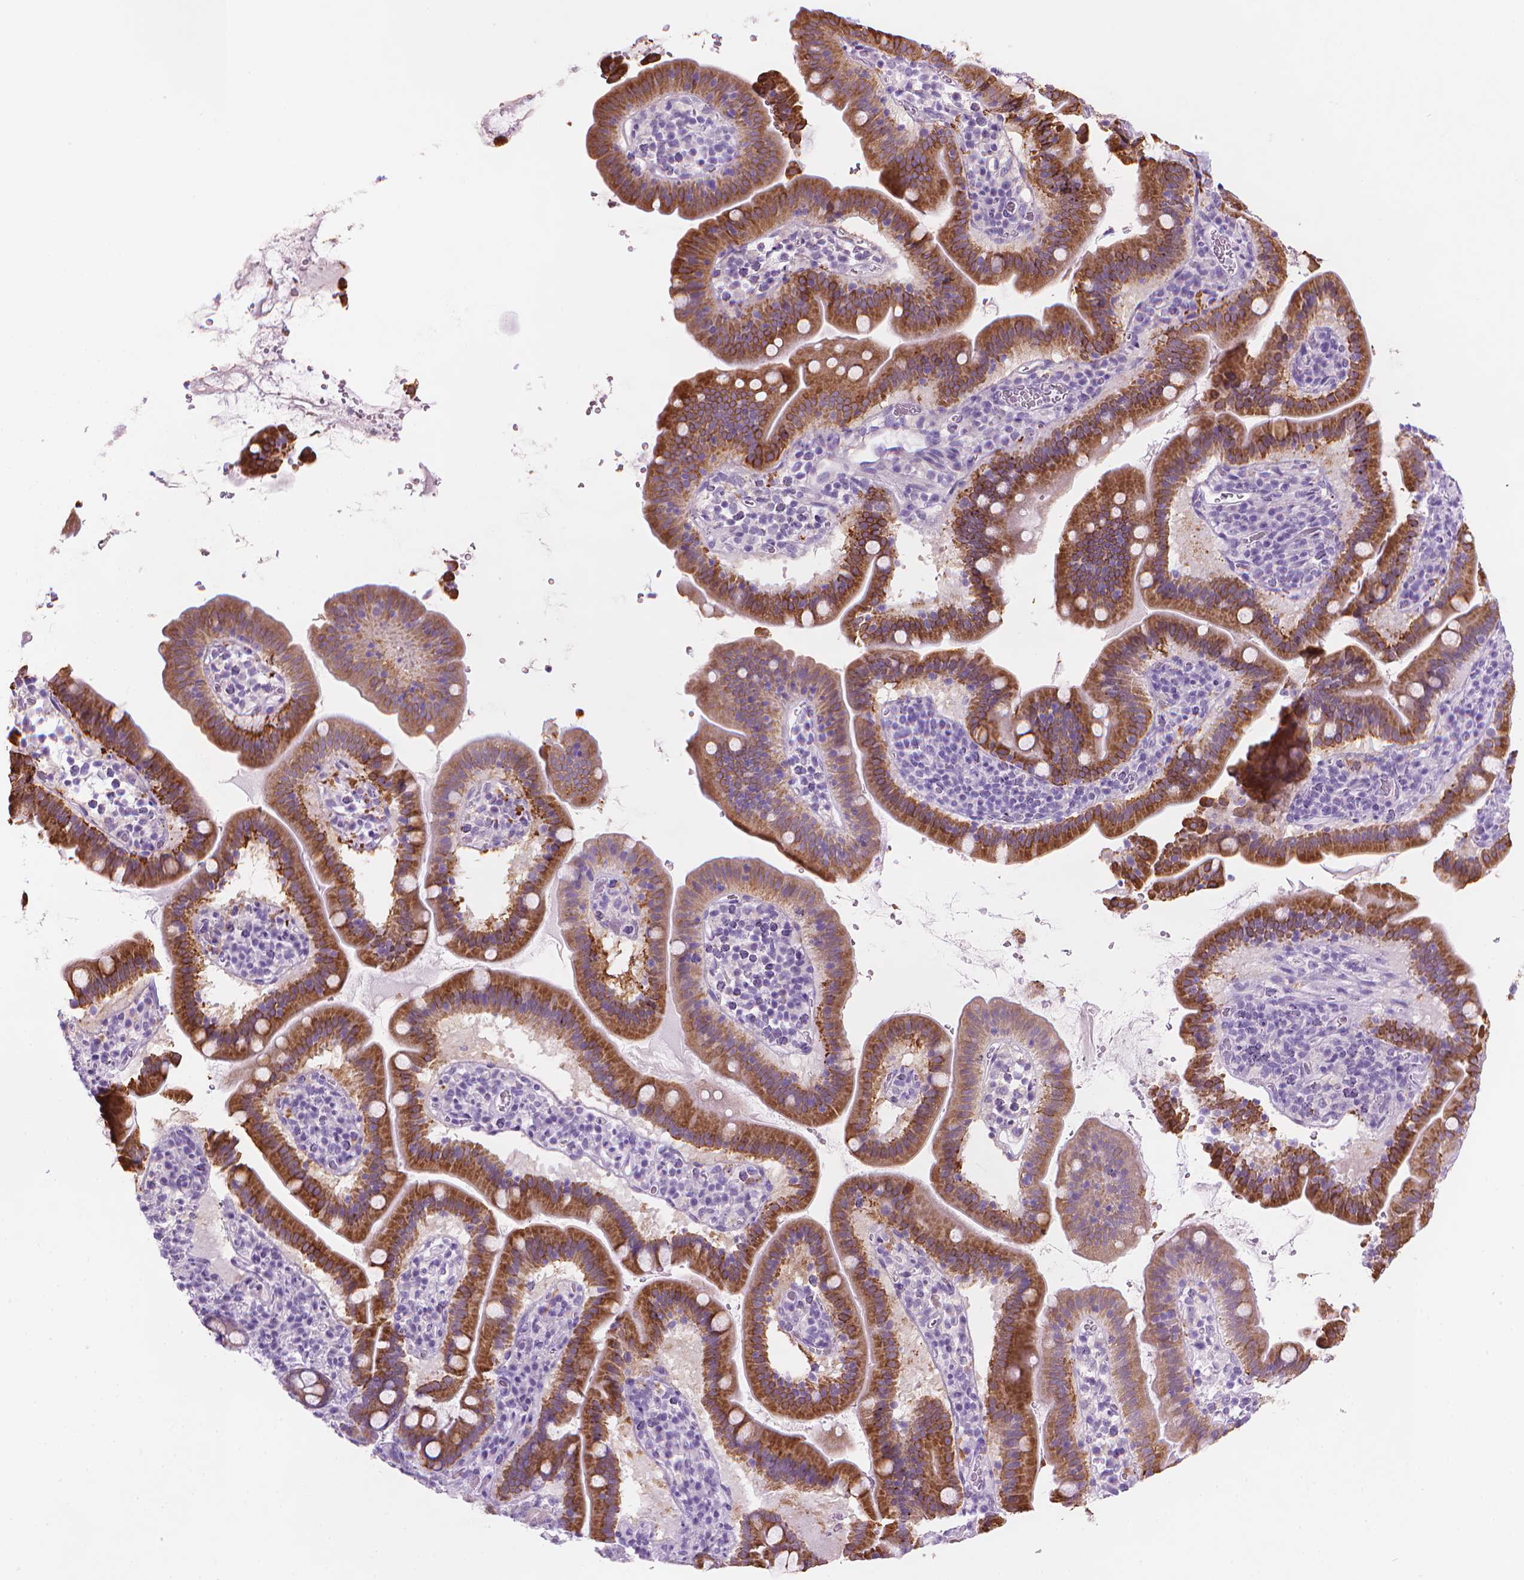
{"staining": {"intensity": "strong", "quantity": ">75%", "location": "cytoplasmic/membranous"}, "tissue": "small intestine", "cell_type": "Glandular cells", "image_type": "normal", "snomed": [{"axis": "morphology", "description": "Normal tissue, NOS"}, {"axis": "topography", "description": "Small intestine"}], "caption": "IHC photomicrograph of normal small intestine stained for a protein (brown), which reveals high levels of strong cytoplasmic/membranous staining in about >75% of glandular cells.", "gene": "TTC29", "patient": {"sex": "male", "age": 26}}